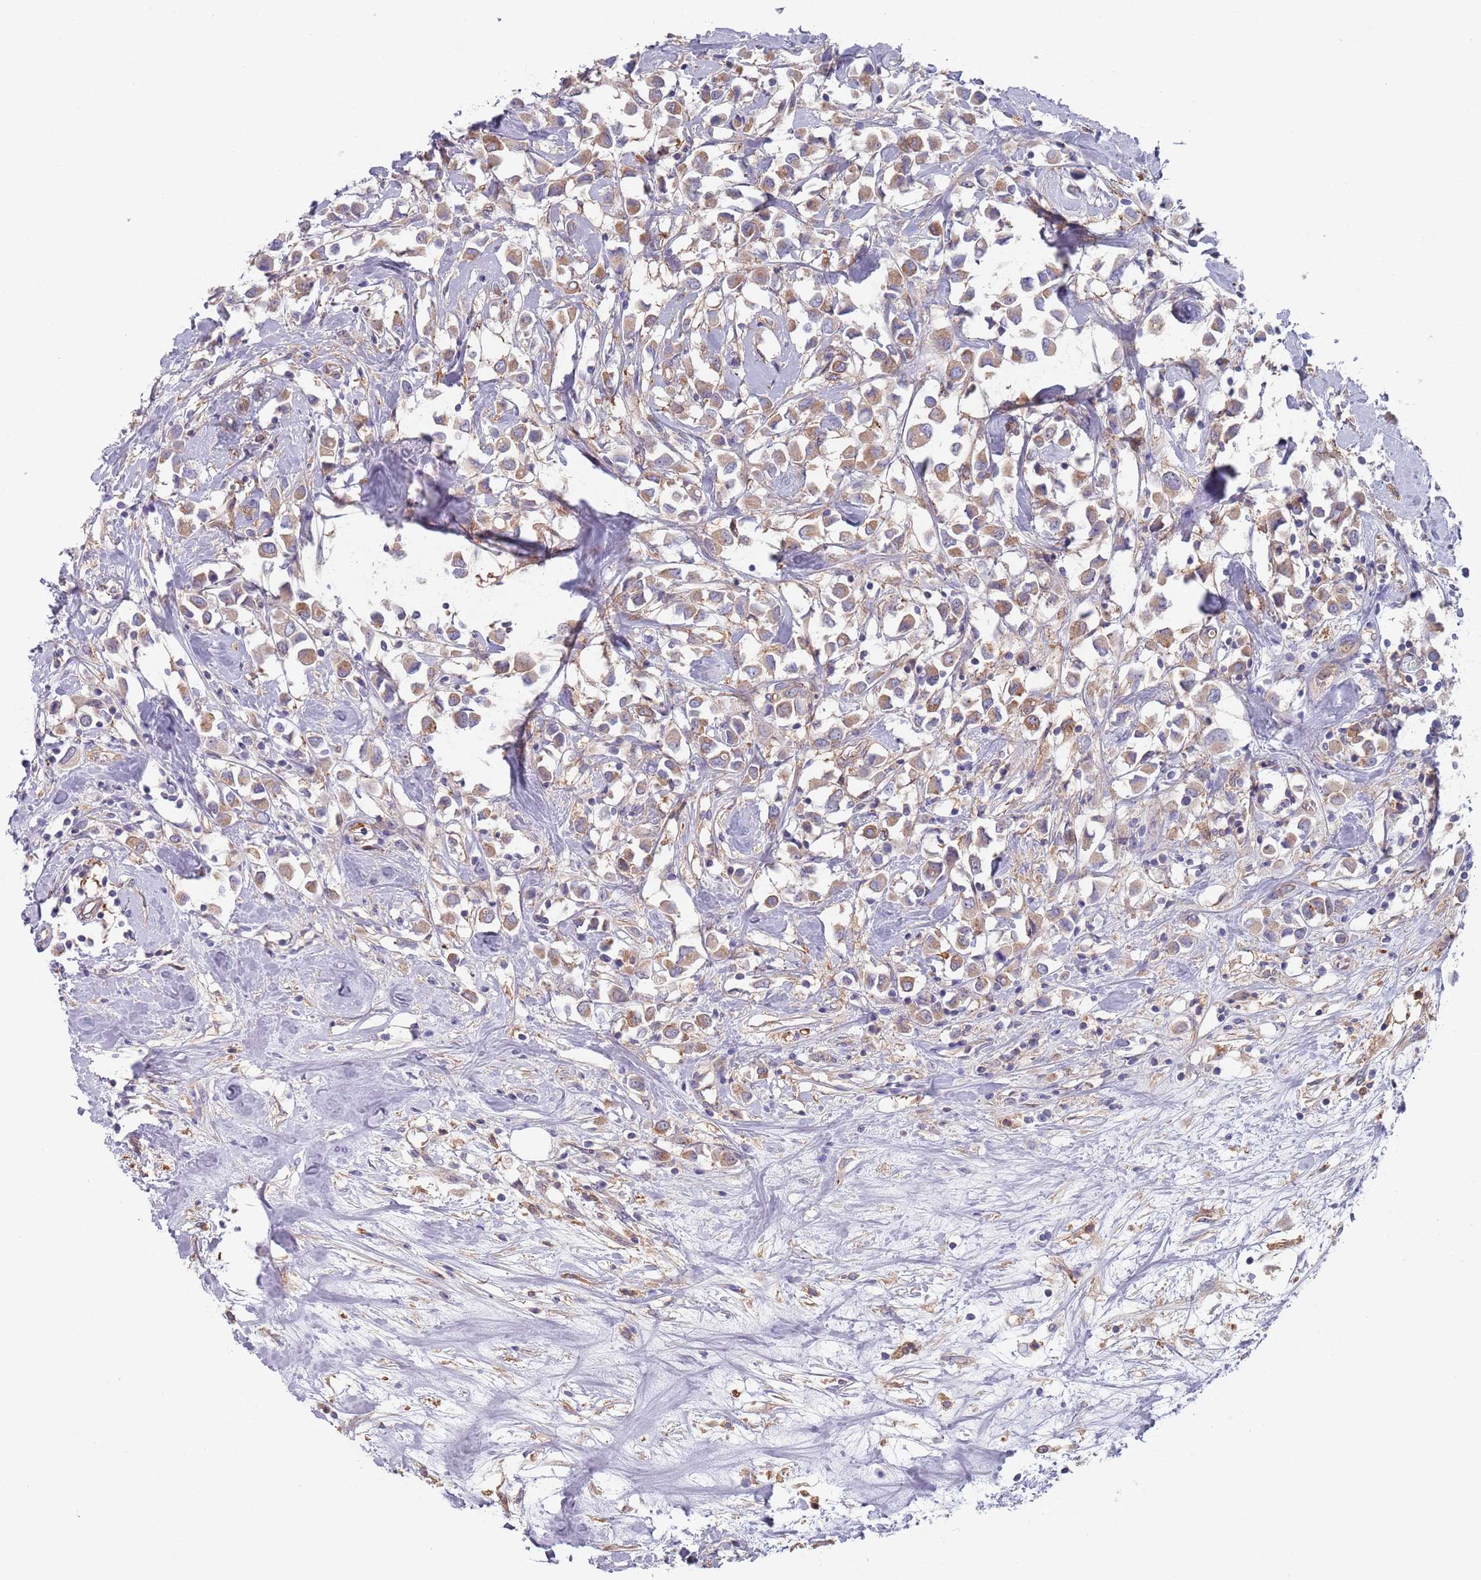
{"staining": {"intensity": "moderate", "quantity": ">75%", "location": "cytoplasmic/membranous"}, "tissue": "breast cancer", "cell_type": "Tumor cells", "image_type": "cancer", "snomed": [{"axis": "morphology", "description": "Duct carcinoma"}, {"axis": "topography", "description": "Breast"}], "caption": "Breast infiltrating ductal carcinoma stained with DAB (3,3'-diaminobenzidine) immunohistochemistry reveals medium levels of moderate cytoplasmic/membranous staining in approximately >75% of tumor cells.", "gene": "APPL2", "patient": {"sex": "female", "age": 61}}